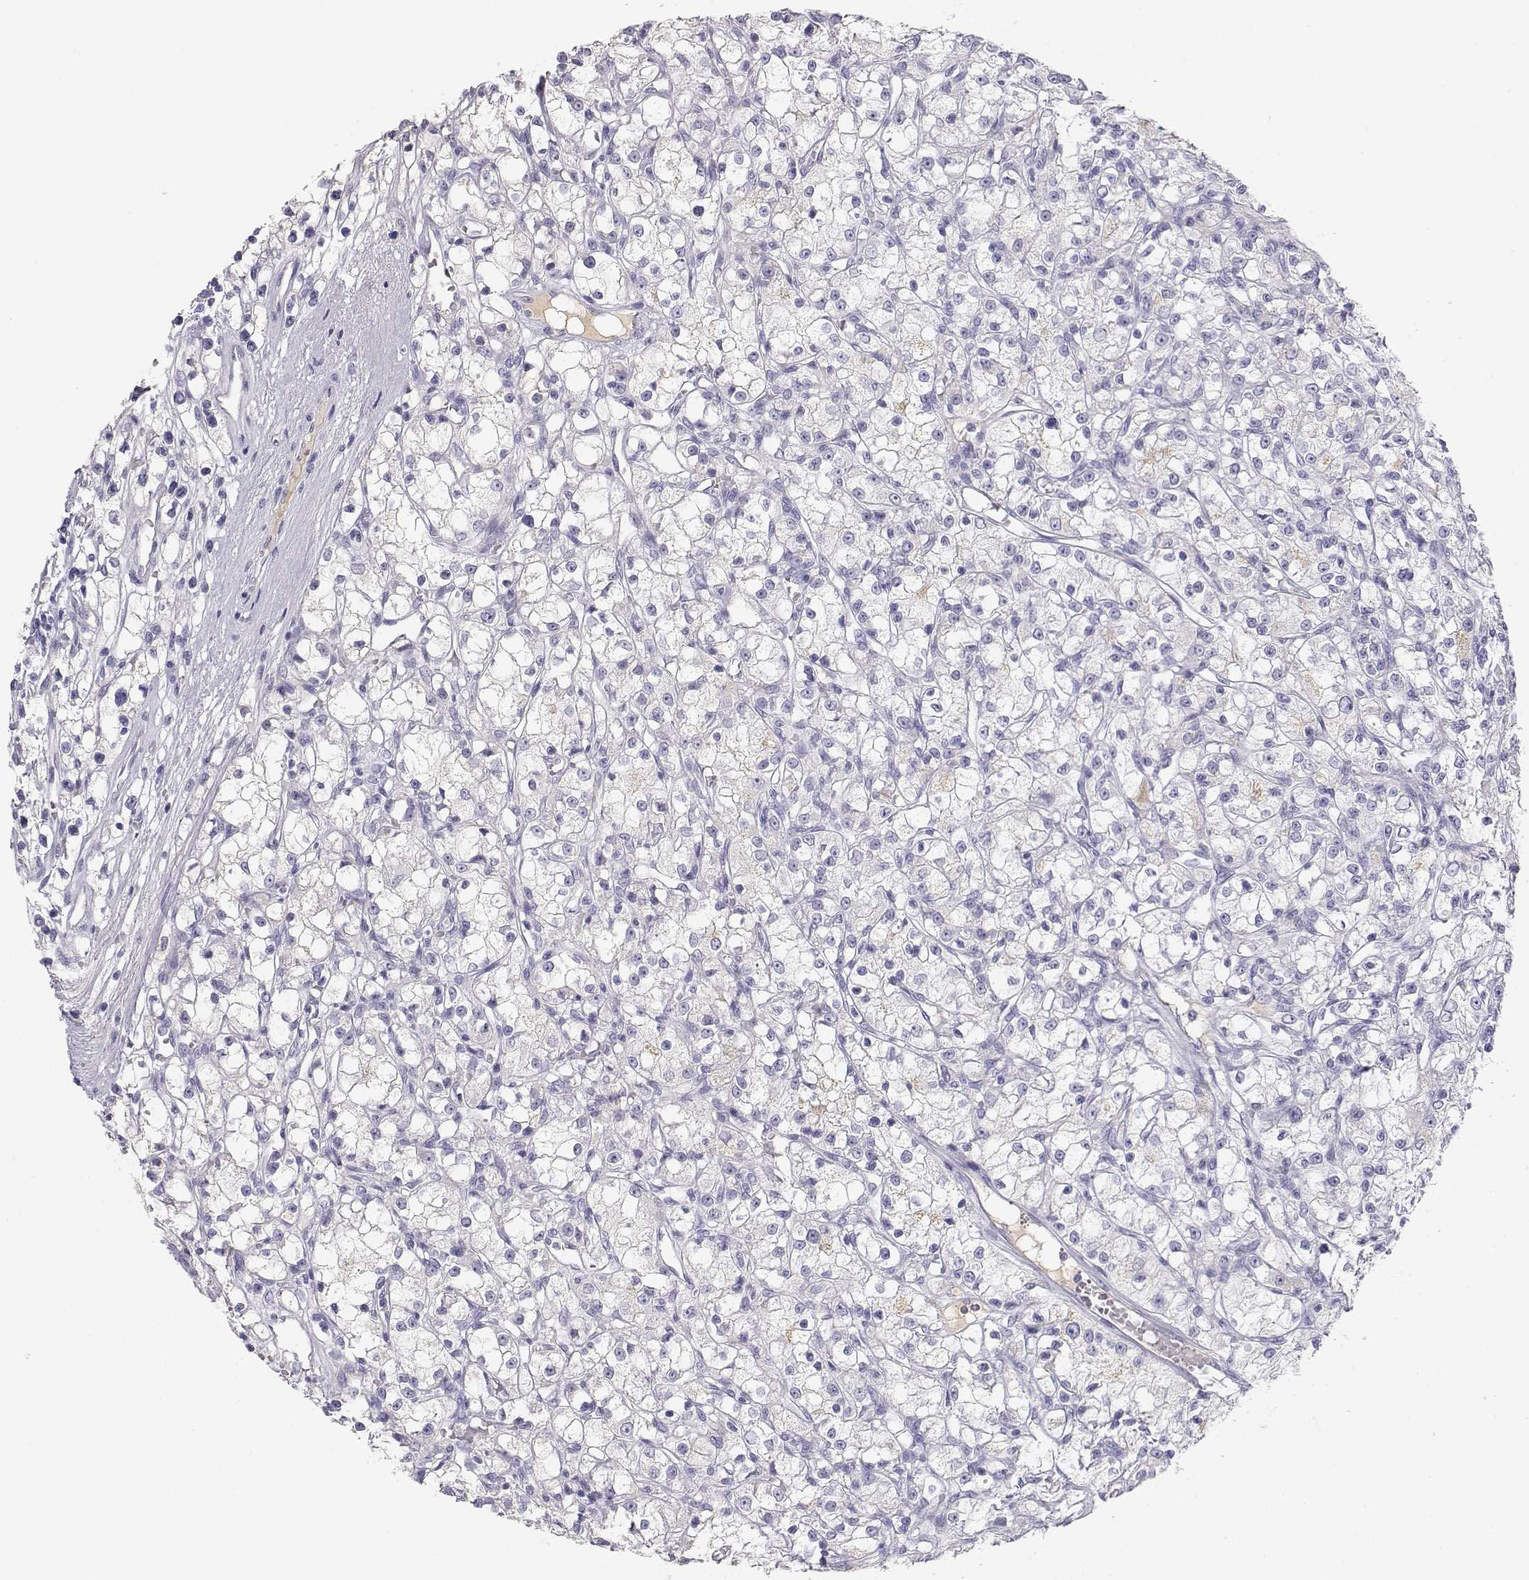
{"staining": {"intensity": "negative", "quantity": "none", "location": "none"}, "tissue": "renal cancer", "cell_type": "Tumor cells", "image_type": "cancer", "snomed": [{"axis": "morphology", "description": "Adenocarcinoma, NOS"}, {"axis": "topography", "description": "Kidney"}], "caption": "An image of human renal cancer is negative for staining in tumor cells.", "gene": "GPR174", "patient": {"sex": "female", "age": 59}}